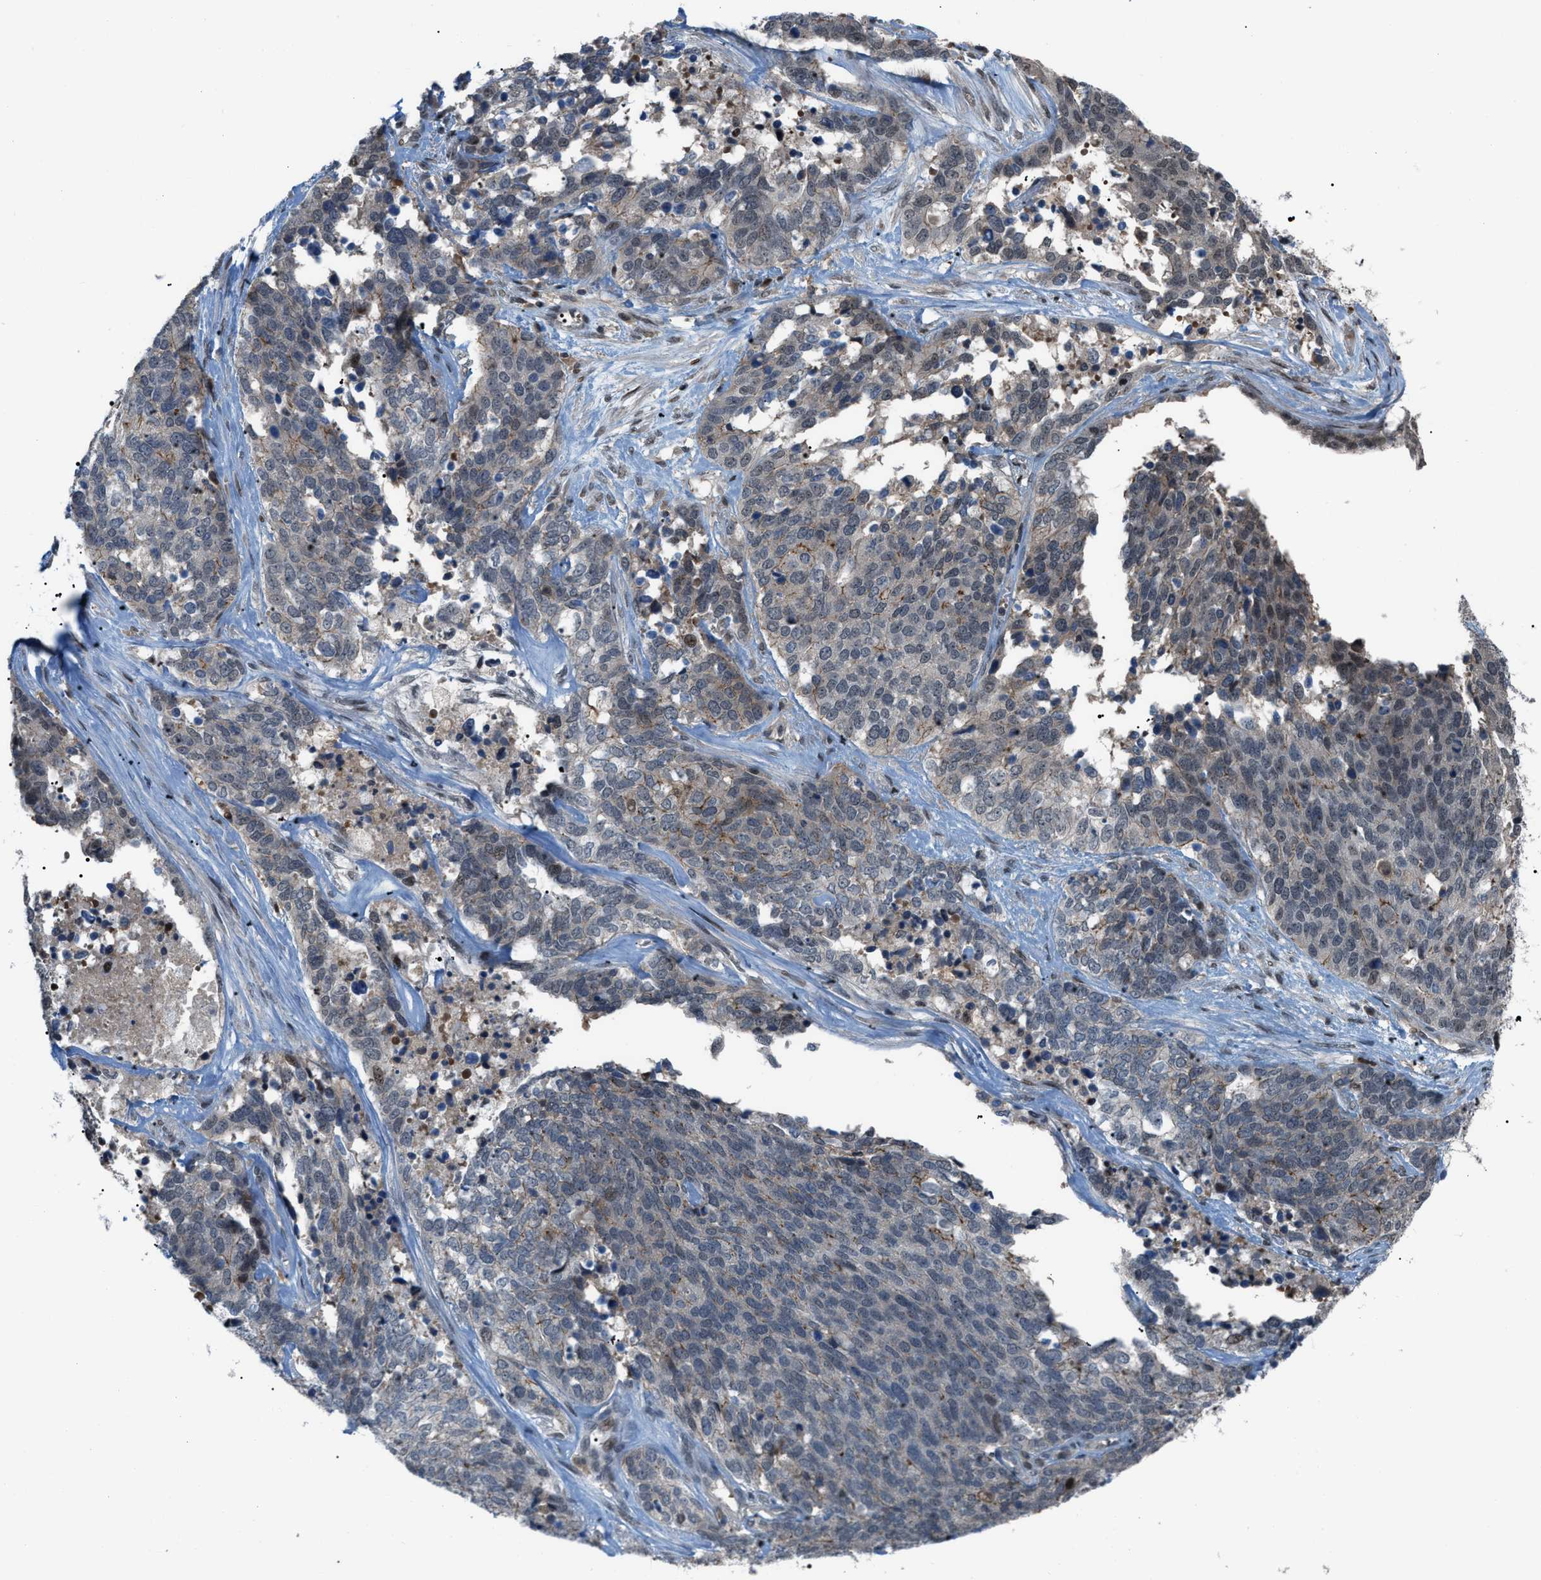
{"staining": {"intensity": "weak", "quantity": "<25%", "location": "cytoplasmic/membranous"}, "tissue": "ovarian cancer", "cell_type": "Tumor cells", "image_type": "cancer", "snomed": [{"axis": "morphology", "description": "Cystadenocarcinoma, serous, NOS"}, {"axis": "topography", "description": "Ovary"}], "caption": "Photomicrograph shows no significant protein expression in tumor cells of serous cystadenocarcinoma (ovarian). Nuclei are stained in blue.", "gene": "RFFL", "patient": {"sex": "female", "age": 44}}